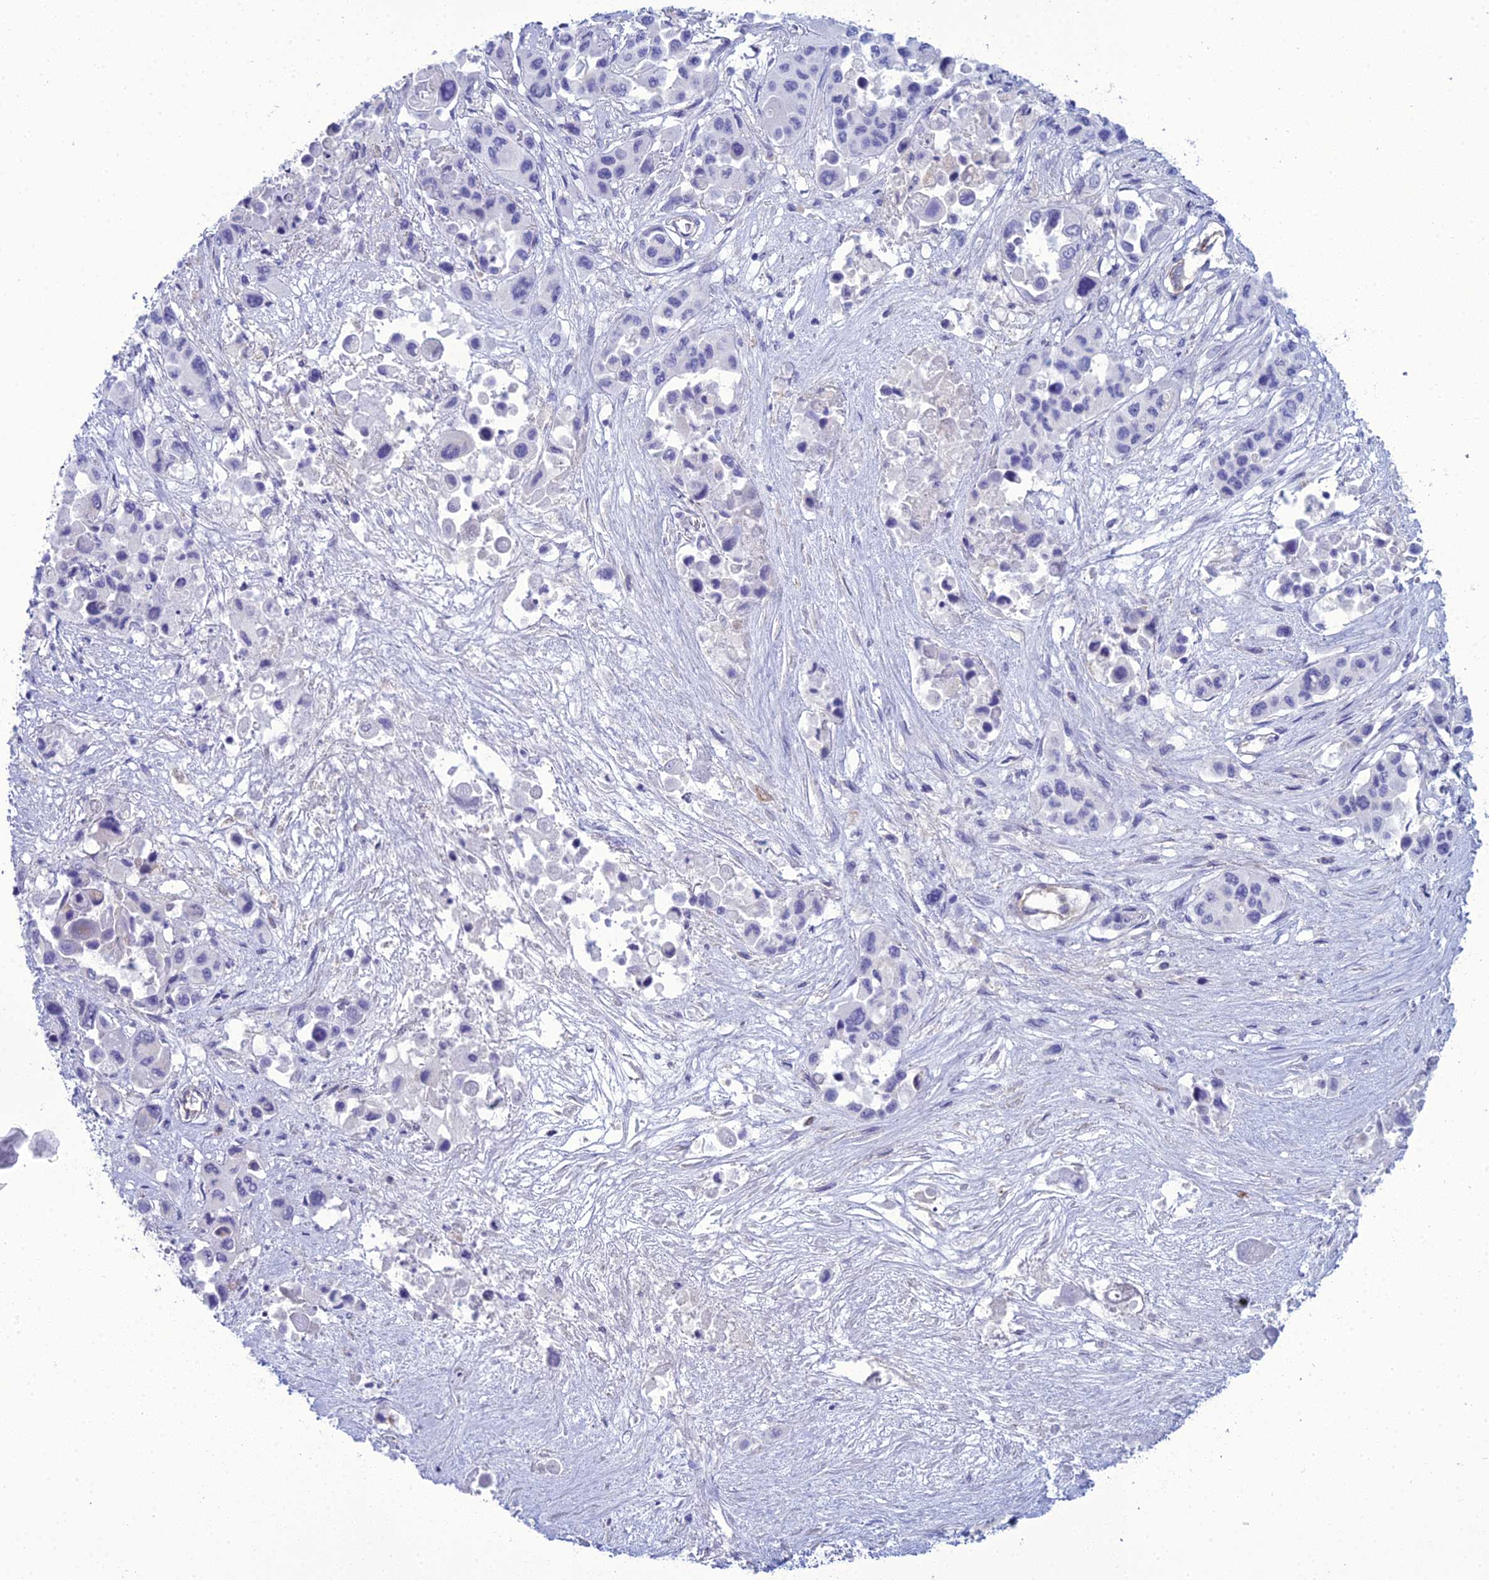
{"staining": {"intensity": "negative", "quantity": "none", "location": "none"}, "tissue": "pancreatic cancer", "cell_type": "Tumor cells", "image_type": "cancer", "snomed": [{"axis": "morphology", "description": "Adenocarcinoma, NOS"}, {"axis": "topography", "description": "Pancreas"}], "caption": "Human pancreatic cancer stained for a protein using immunohistochemistry exhibits no staining in tumor cells.", "gene": "ACE", "patient": {"sex": "male", "age": 92}}